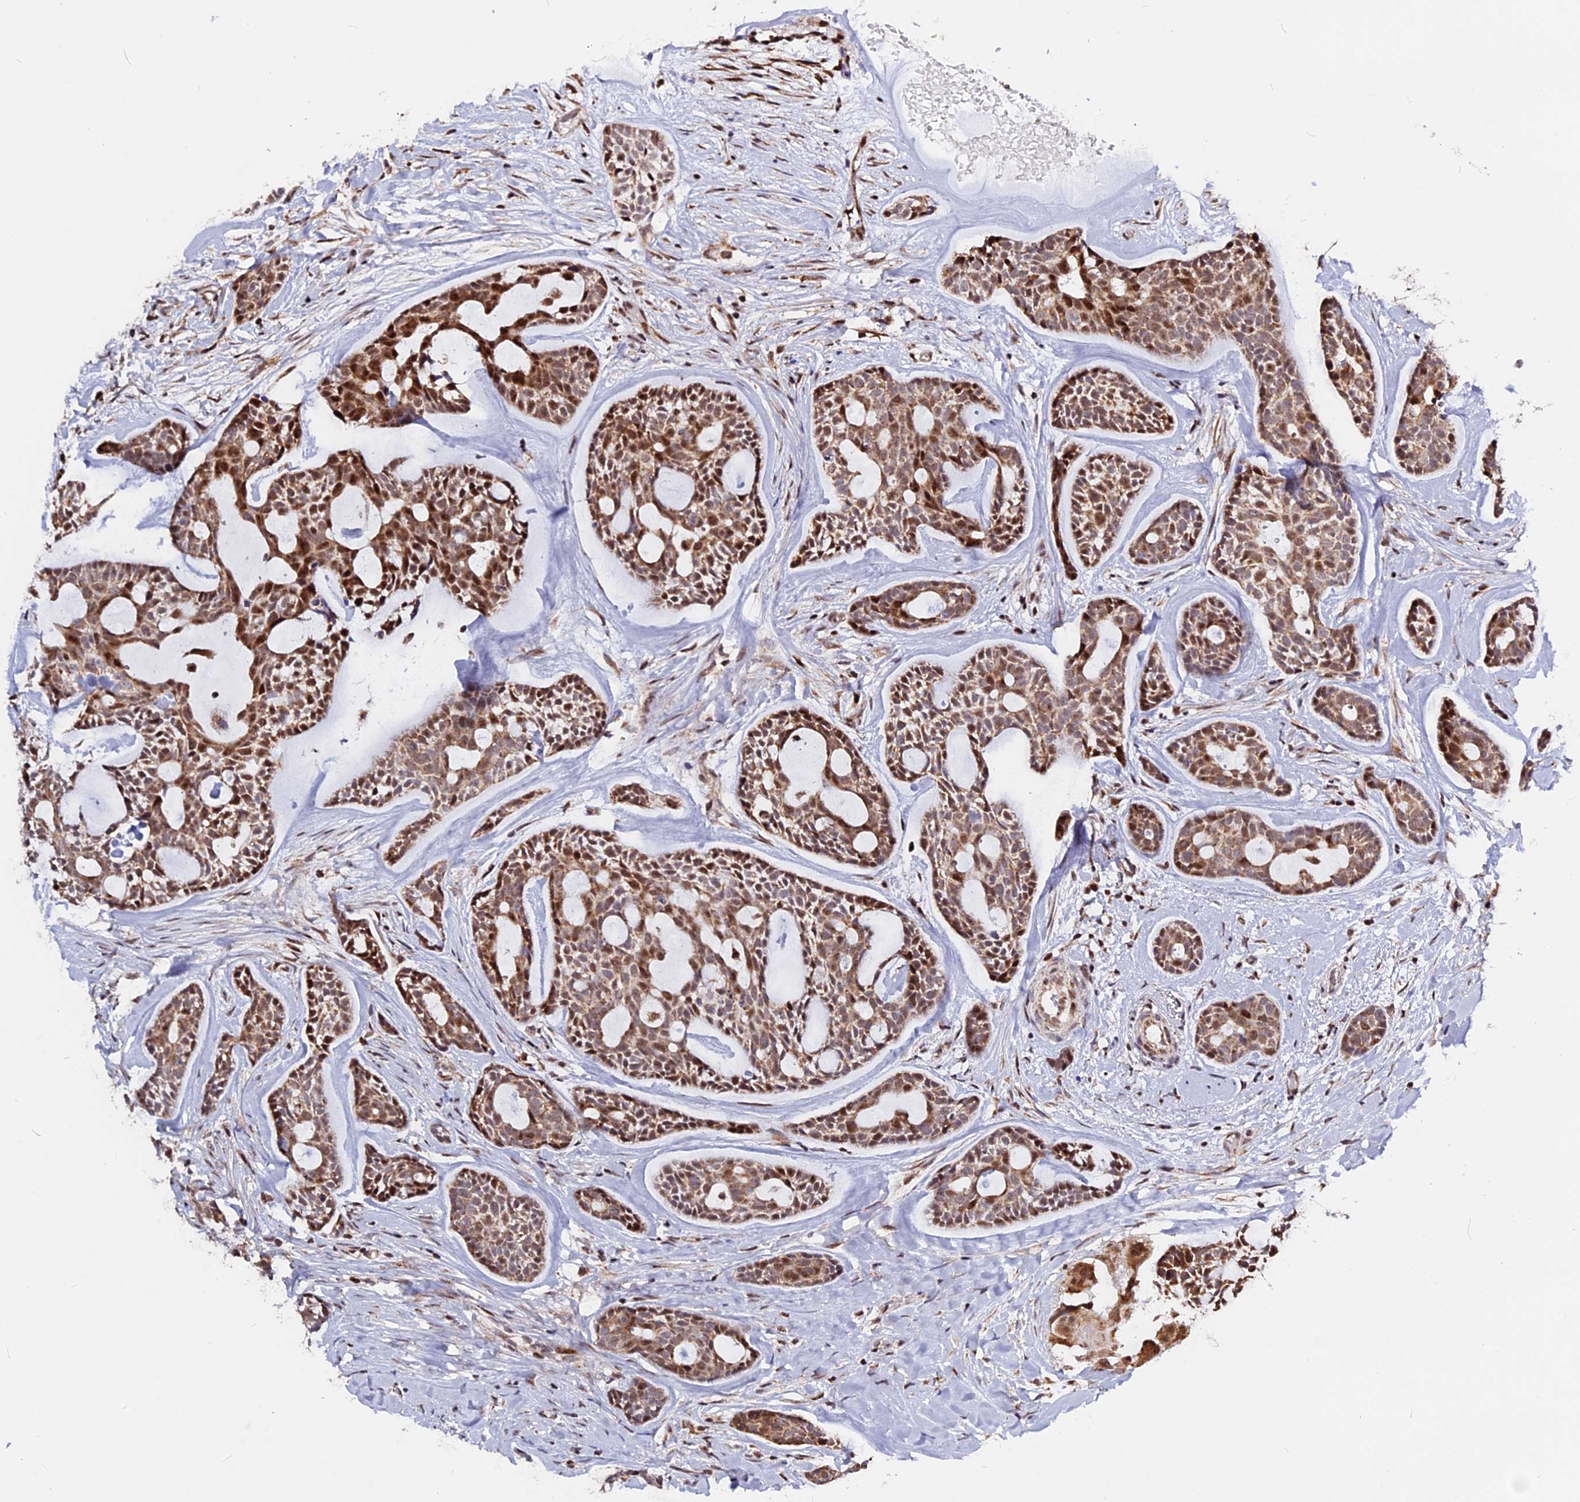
{"staining": {"intensity": "moderate", "quantity": ">75%", "location": "cytoplasmic/membranous,nuclear"}, "tissue": "head and neck cancer", "cell_type": "Tumor cells", "image_type": "cancer", "snomed": [{"axis": "morphology", "description": "Normal tissue, NOS"}, {"axis": "morphology", "description": "Adenocarcinoma, NOS"}, {"axis": "topography", "description": "Subcutis"}, {"axis": "topography", "description": "Nasopharynx"}, {"axis": "topography", "description": "Head-Neck"}], "caption": "Immunohistochemistry (DAB) staining of head and neck cancer displays moderate cytoplasmic/membranous and nuclear protein expression in approximately >75% of tumor cells.", "gene": "FAM174C", "patient": {"sex": "female", "age": 73}}